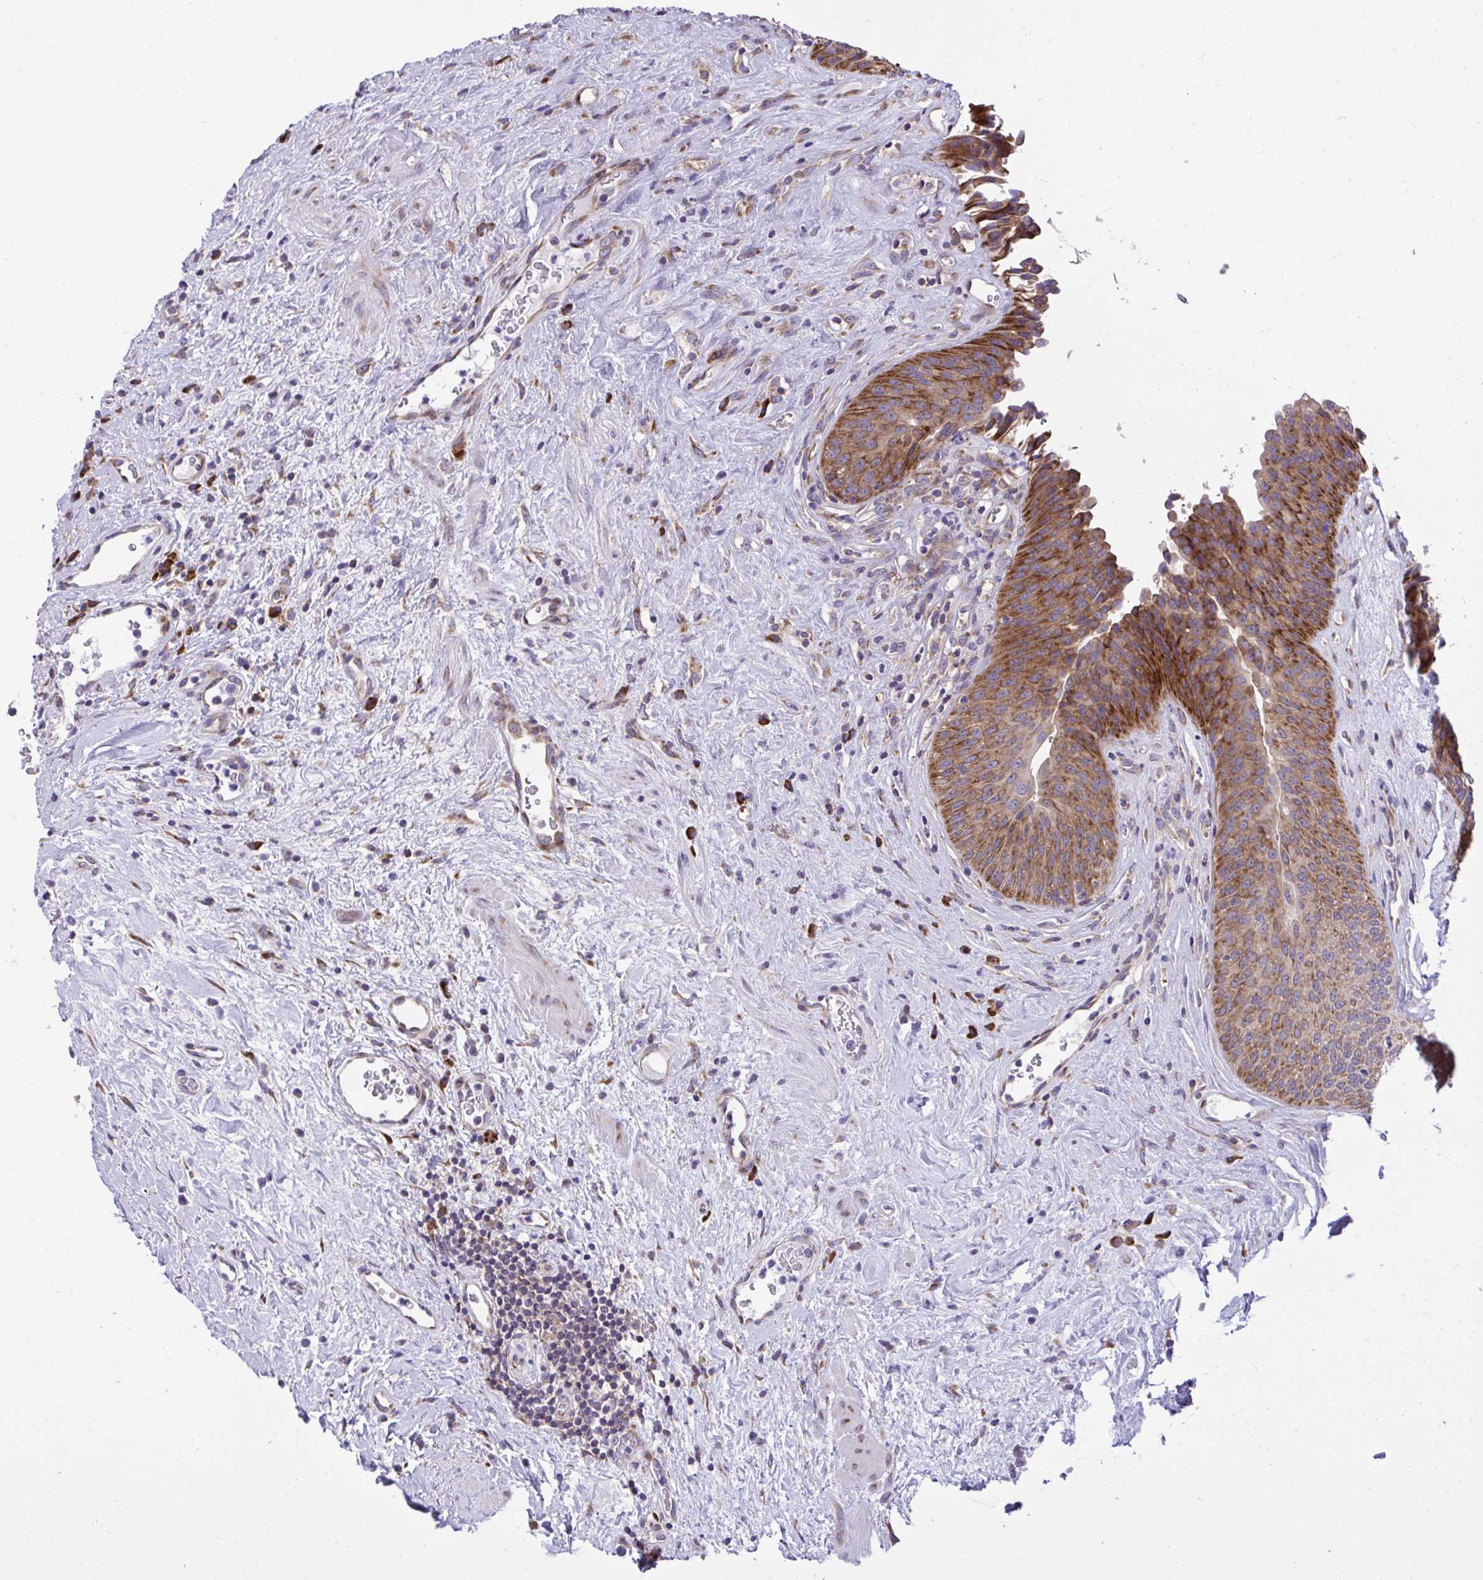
{"staining": {"intensity": "strong", "quantity": ">75%", "location": "cytoplasmic/membranous"}, "tissue": "urinary bladder", "cell_type": "Urothelial cells", "image_type": "normal", "snomed": [{"axis": "morphology", "description": "Normal tissue, NOS"}, {"axis": "topography", "description": "Urinary bladder"}], "caption": "Human urinary bladder stained with a brown dye reveals strong cytoplasmic/membranous positive staining in approximately >75% of urothelial cells.", "gene": "RPS15", "patient": {"sex": "female", "age": 56}}